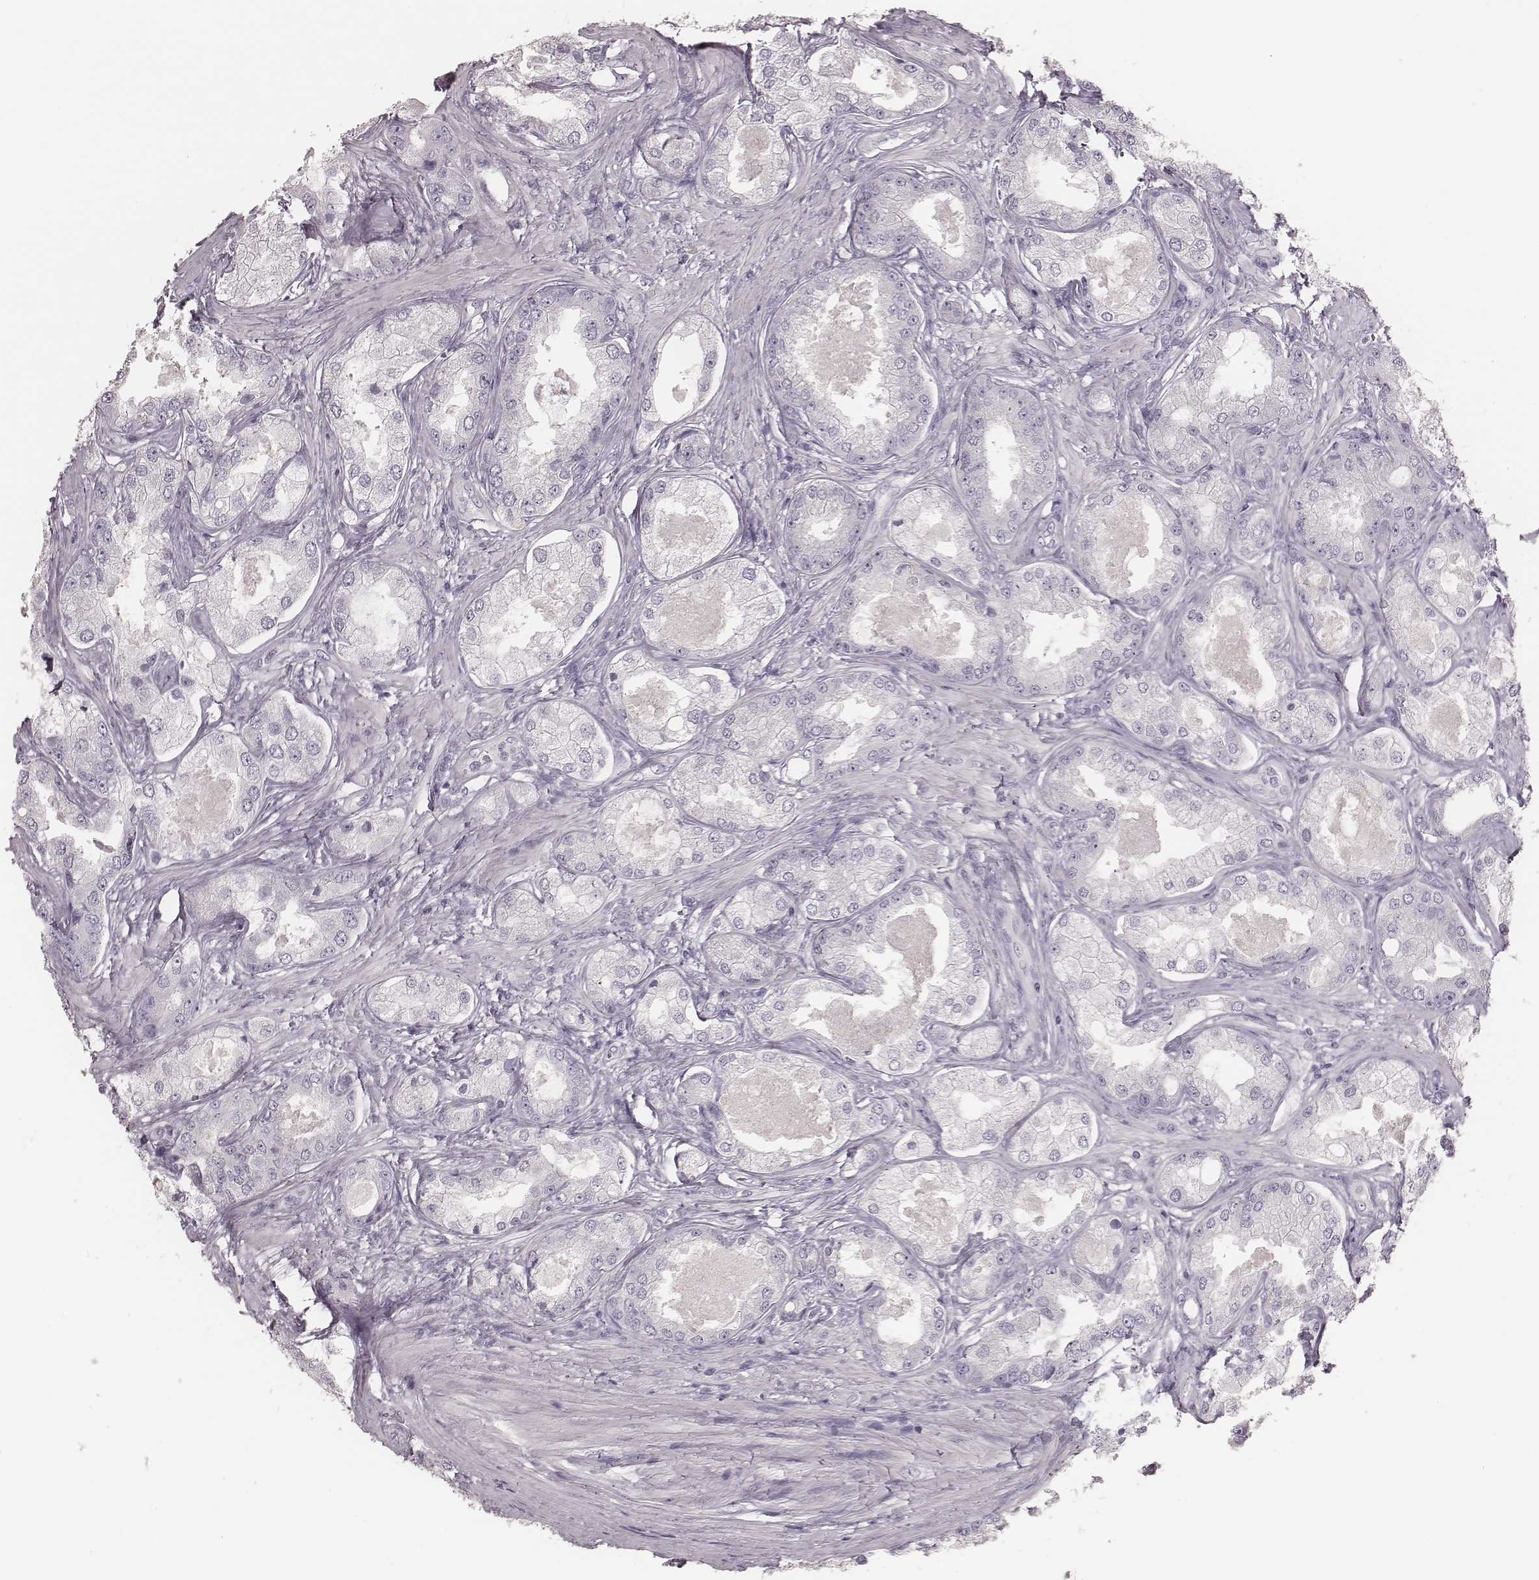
{"staining": {"intensity": "negative", "quantity": "none", "location": "none"}, "tissue": "prostate cancer", "cell_type": "Tumor cells", "image_type": "cancer", "snomed": [{"axis": "morphology", "description": "Adenocarcinoma, Low grade"}, {"axis": "topography", "description": "Prostate"}], "caption": "Immunohistochemistry micrograph of neoplastic tissue: prostate low-grade adenocarcinoma stained with DAB (3,3'-diaminobenzidine) reveals no significant protein positivity in tumor cells.", "gene": "ZP4", "patient": {"sex": "male", "age": 68}}